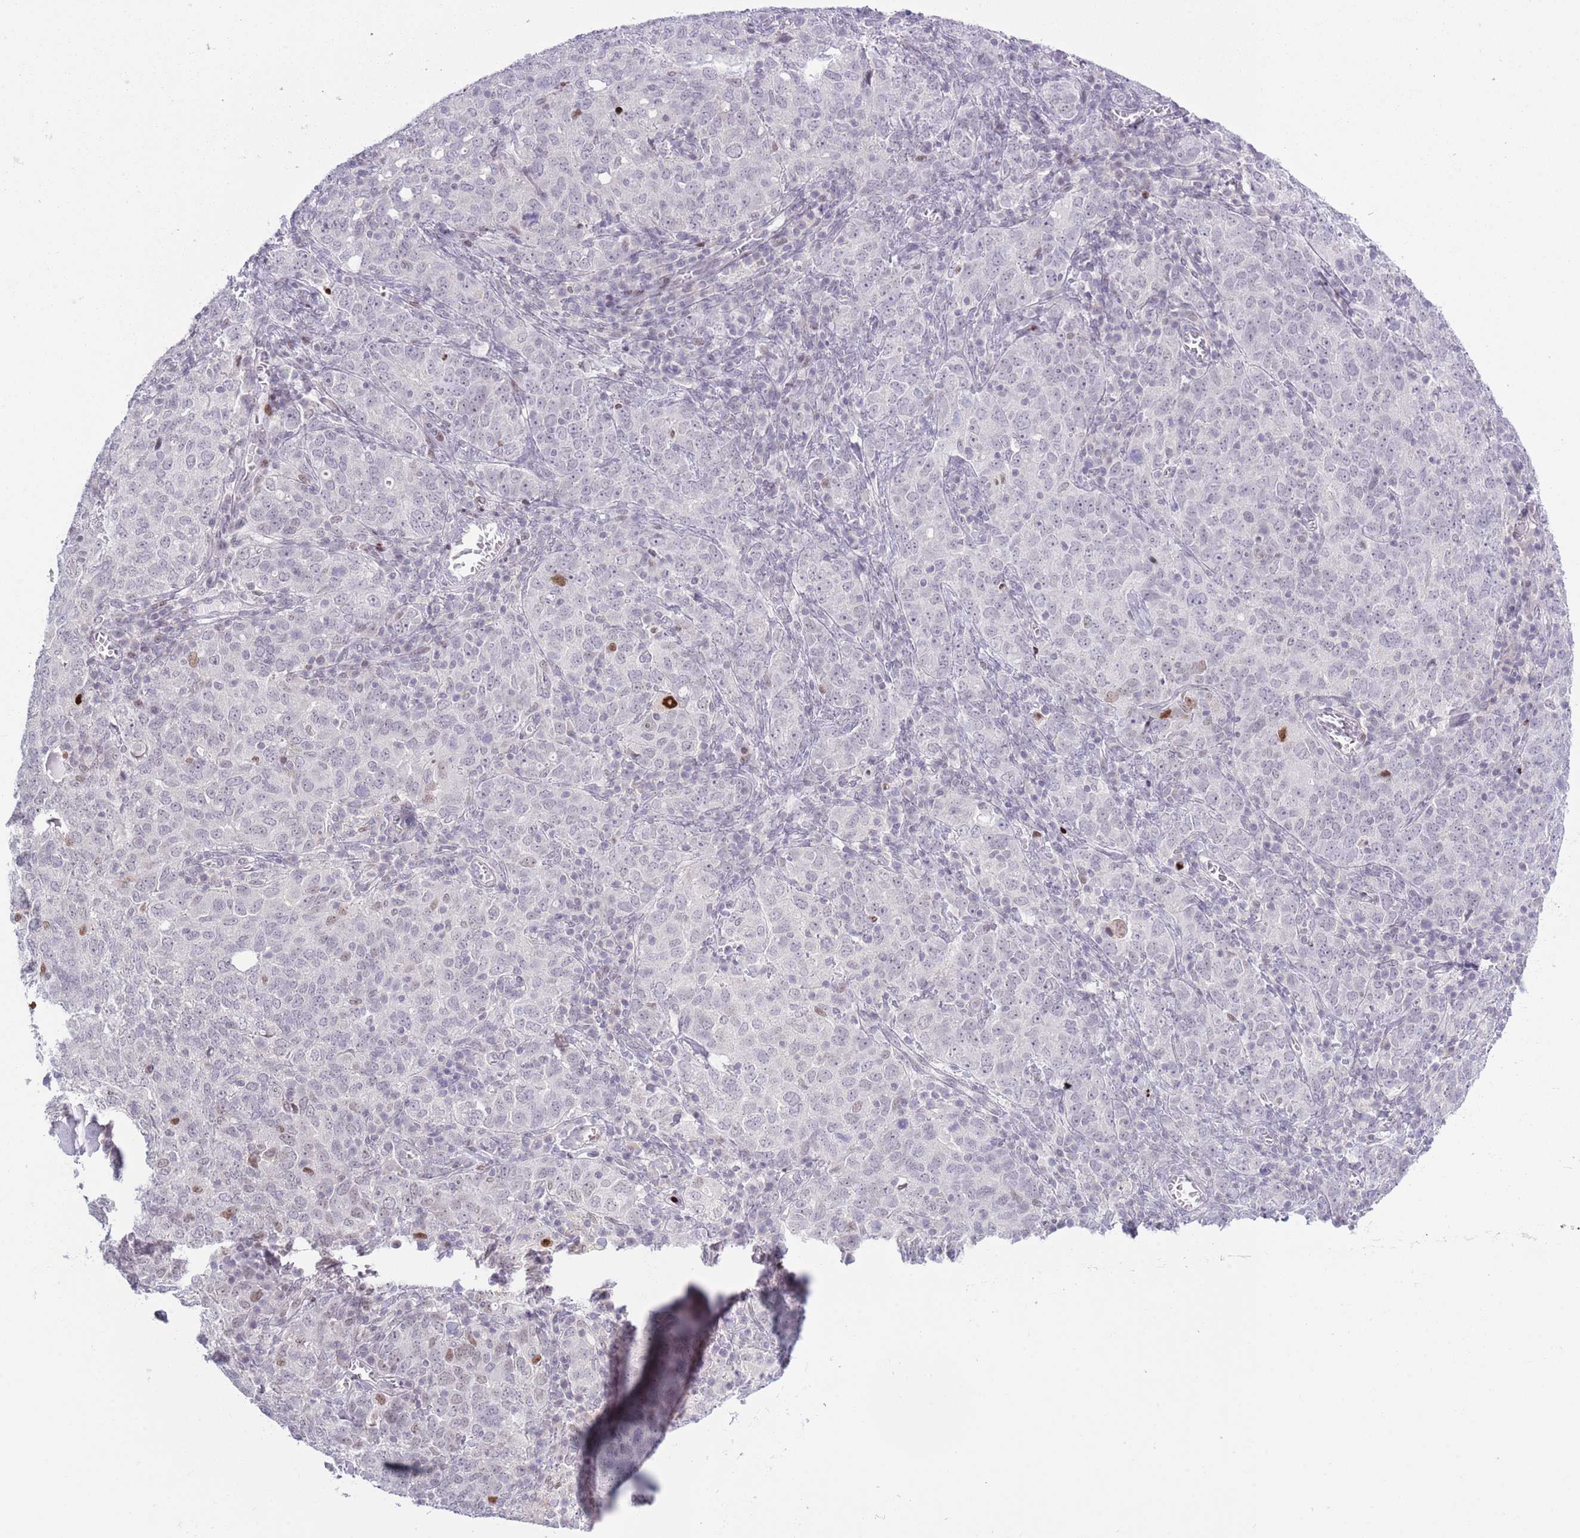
{"staining": {"intensity": "moderate", "quantity": "<25%", "location": "nuclear"}, "tissue": "ovarian cancer", "cell_type": "Tumor cells", "image_type": "cancer", "snomed": [{"axis": "morphology", "description": "Carcinoma, endometroid"}, {"axis": "topography", "description": "Ovary"}], "caption": "Protein expression analysis of human ovarian cancer reveals moderate nuclear positivity in about <25% of tumor cells. (Stains: DAB (3,3'-diaminobenzidine) in brown, nuclei in blue, Microscopy: brightfield microscopy at high magnification).", "gene": "MFSD10", "patient": {"sex": "female", "age": 62}}